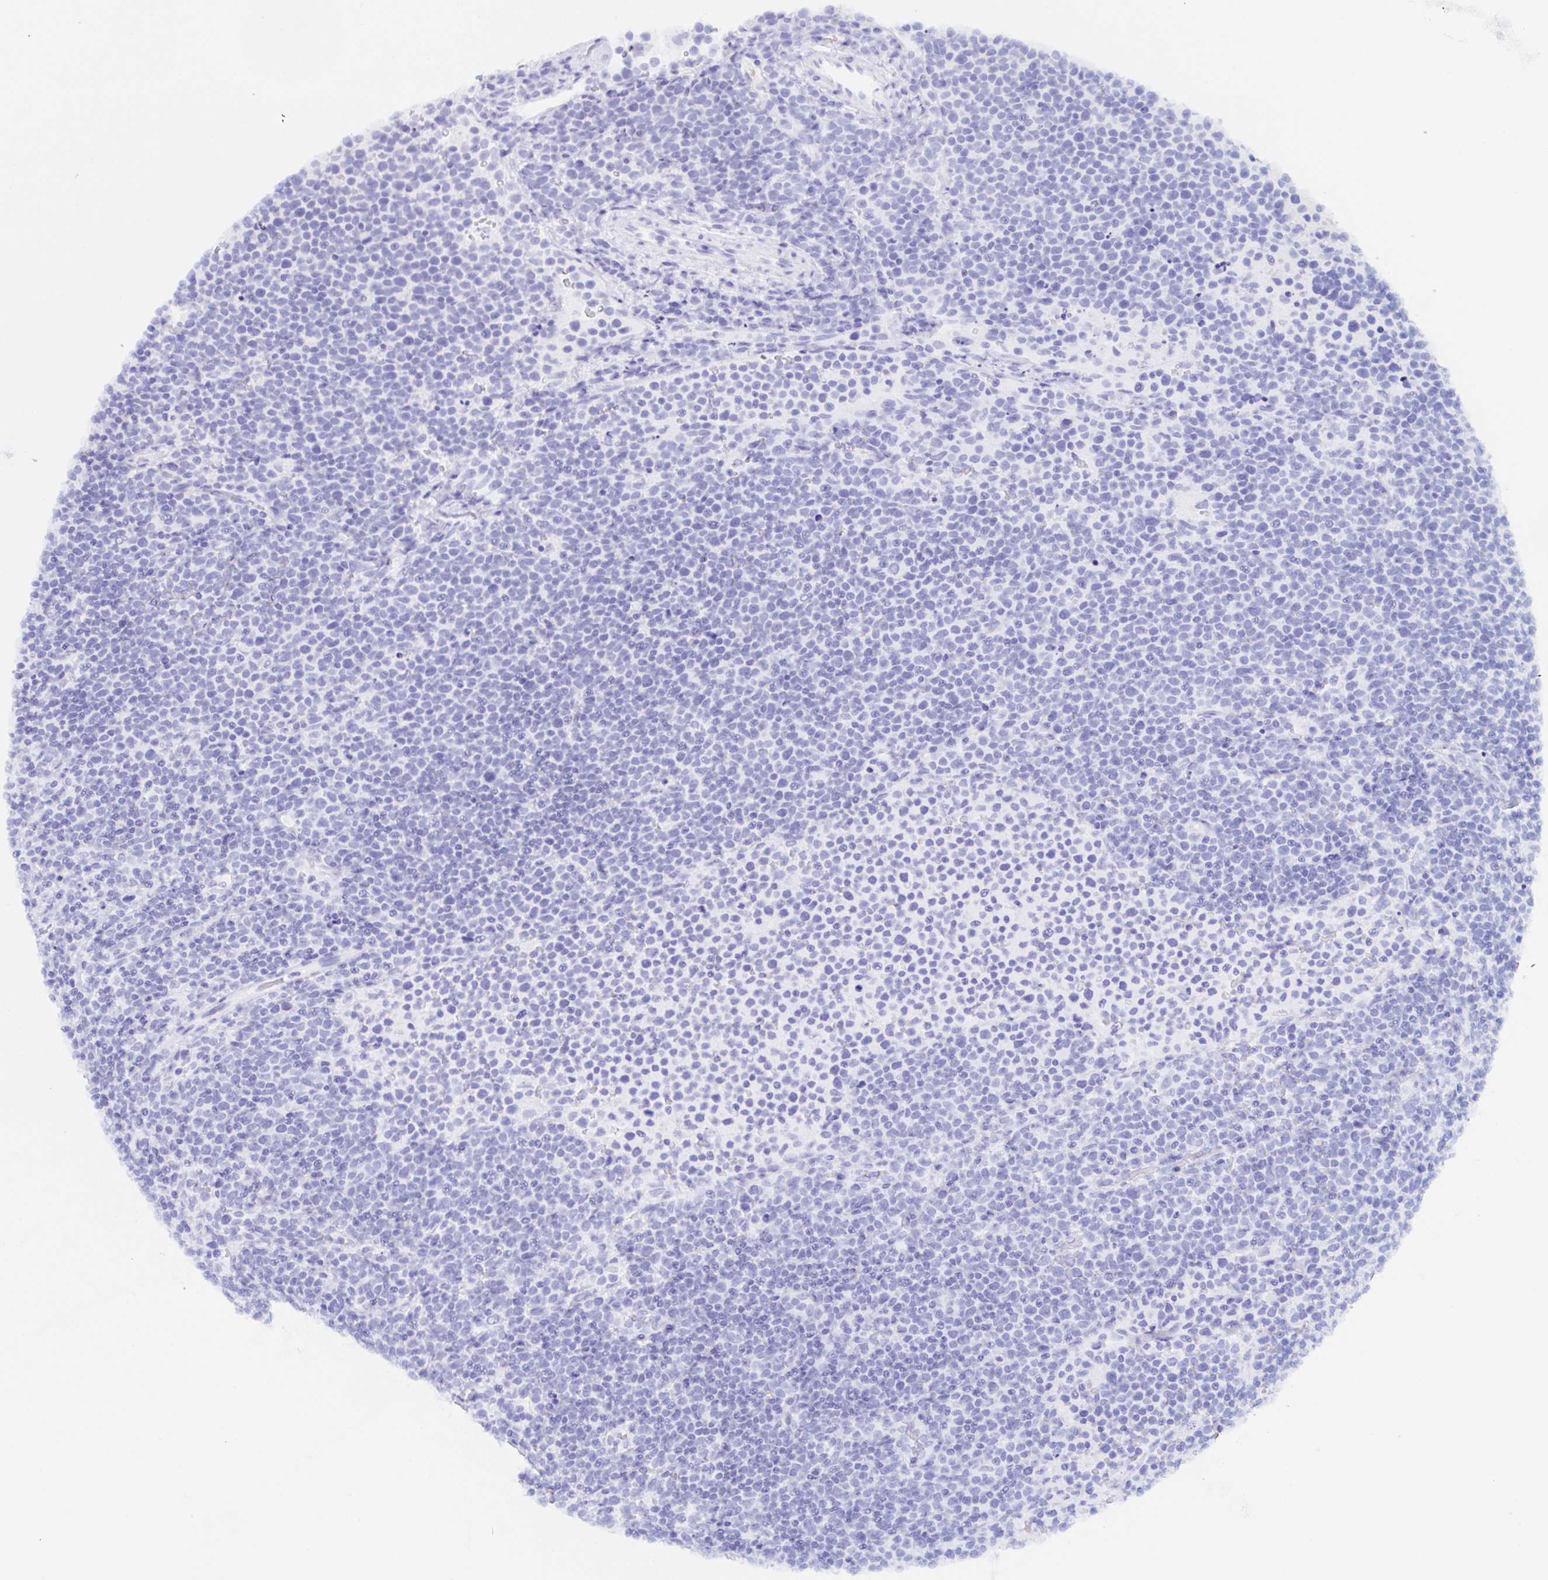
{"staining": {"intensity": "negative", "quantity": "none", "location": "none"}, "tissue": "lymphoma", "cell_type": "Tumor cells", "image_type": "cancer", "snomed": [{"axis": "morphology", "description": "Malignant lymphoma, non-Hodgkin's type, High grade"}, {"axis": "topography", "description": "Lymph node"}], "caption": "Lymphoma was stained to show a protein in brown. There is no significant staining in tumor cells.", "gene": "SAA4", "patient": {"sex": "male", "age": 61}}